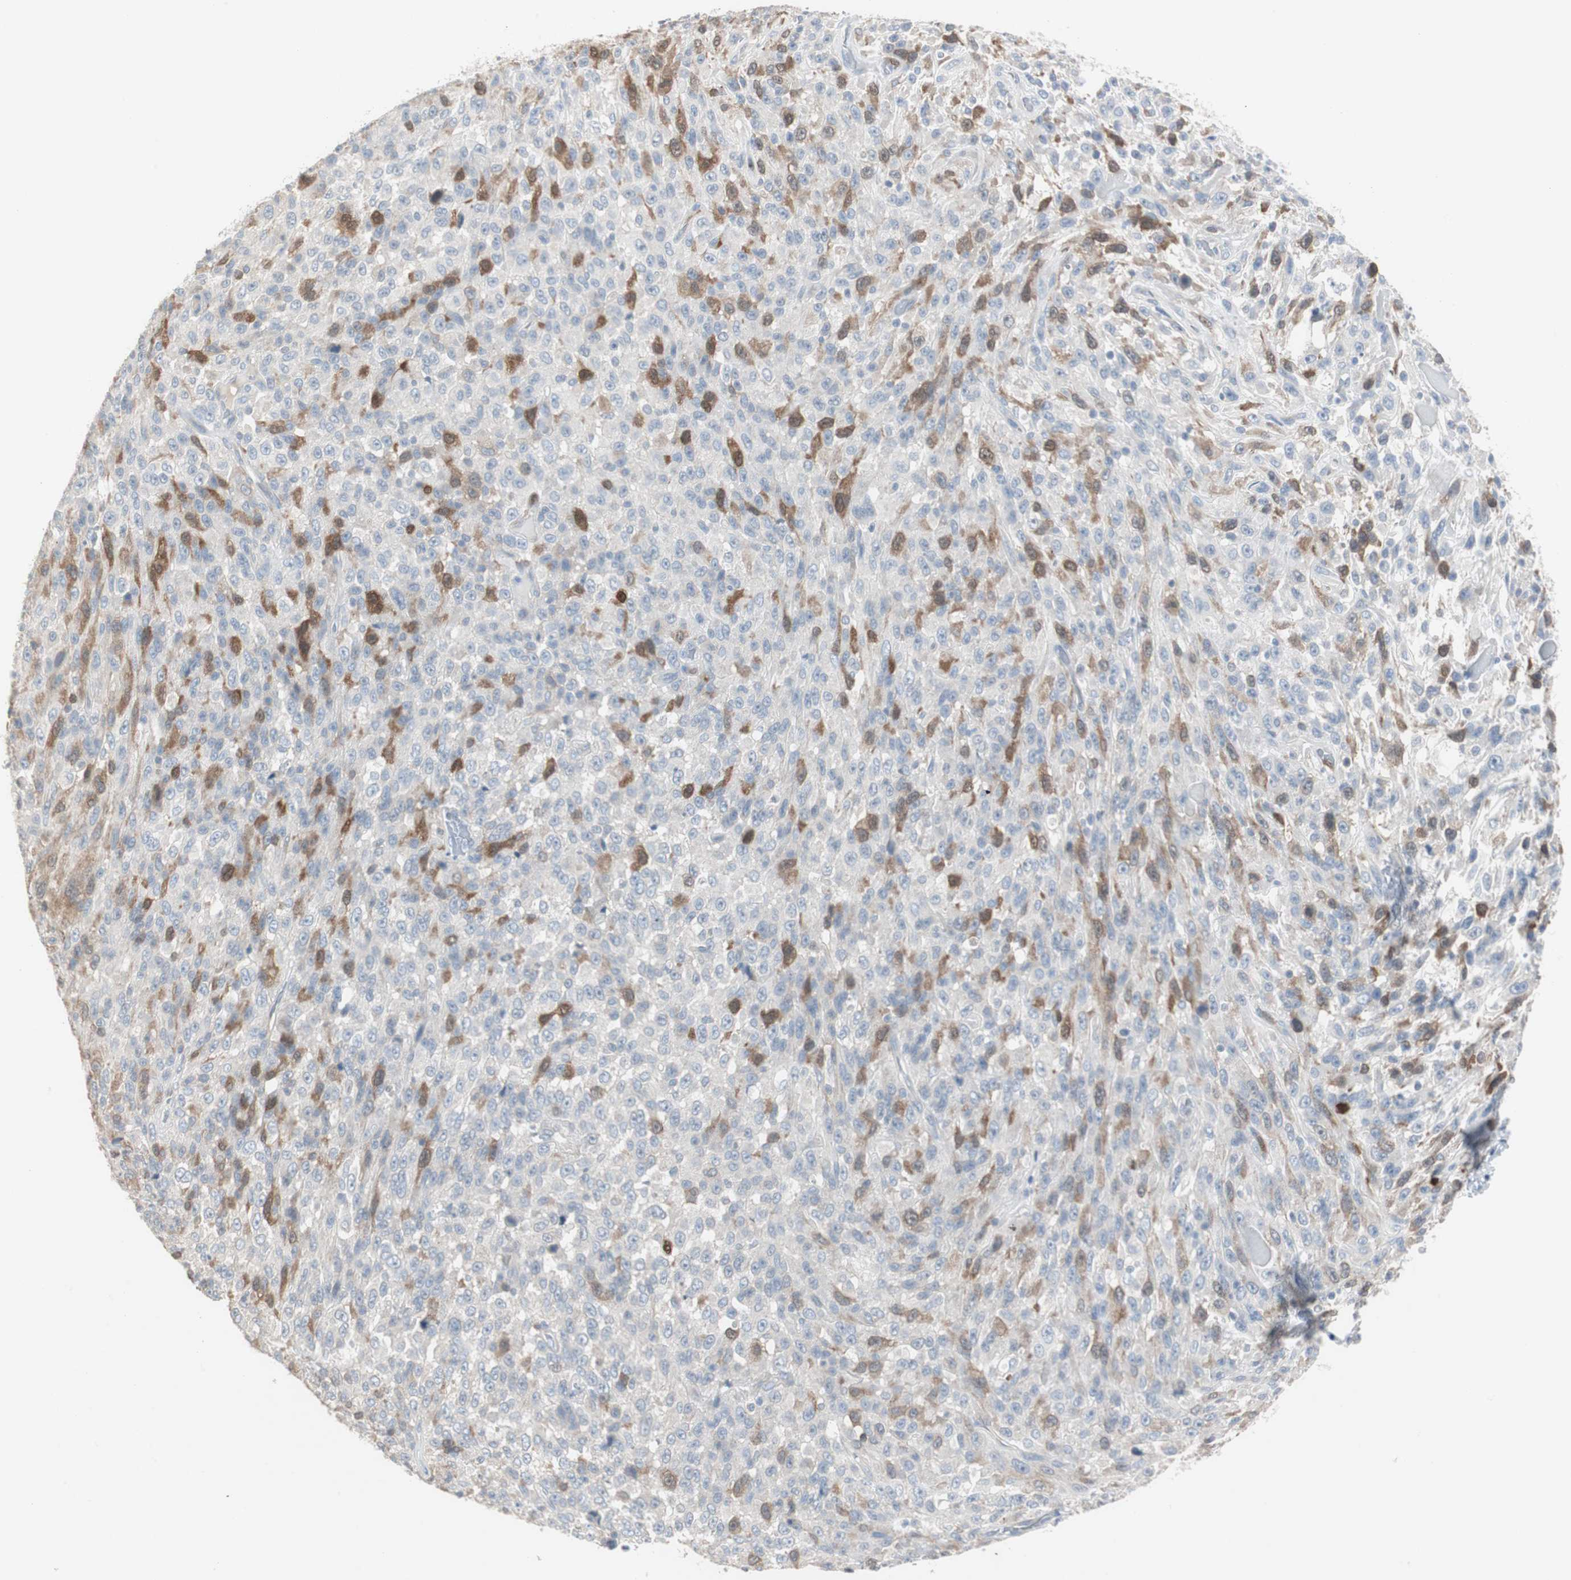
{"staining": {"intensity": "weak", "quantity": "<25%", "location": "cytoplasmic/membranous"}, "tissue": "urothelial cancer", "cell_type": "Tumor cells", "image_type": "cancer", "snomed": [{"axis": "morphology", "description": "Urothelial carcinoma, High grade"}, {"axis": "topography", "description": "Urinary bladder"}], "caption": "Immunohistochemistry photomicrograph of human urothelial carcinoma (high-grade) stained for a protein (brown), which reveals no expression in tumor cells.", "gene": "TK1", "patient": {"sex": "male", "age": 66}}